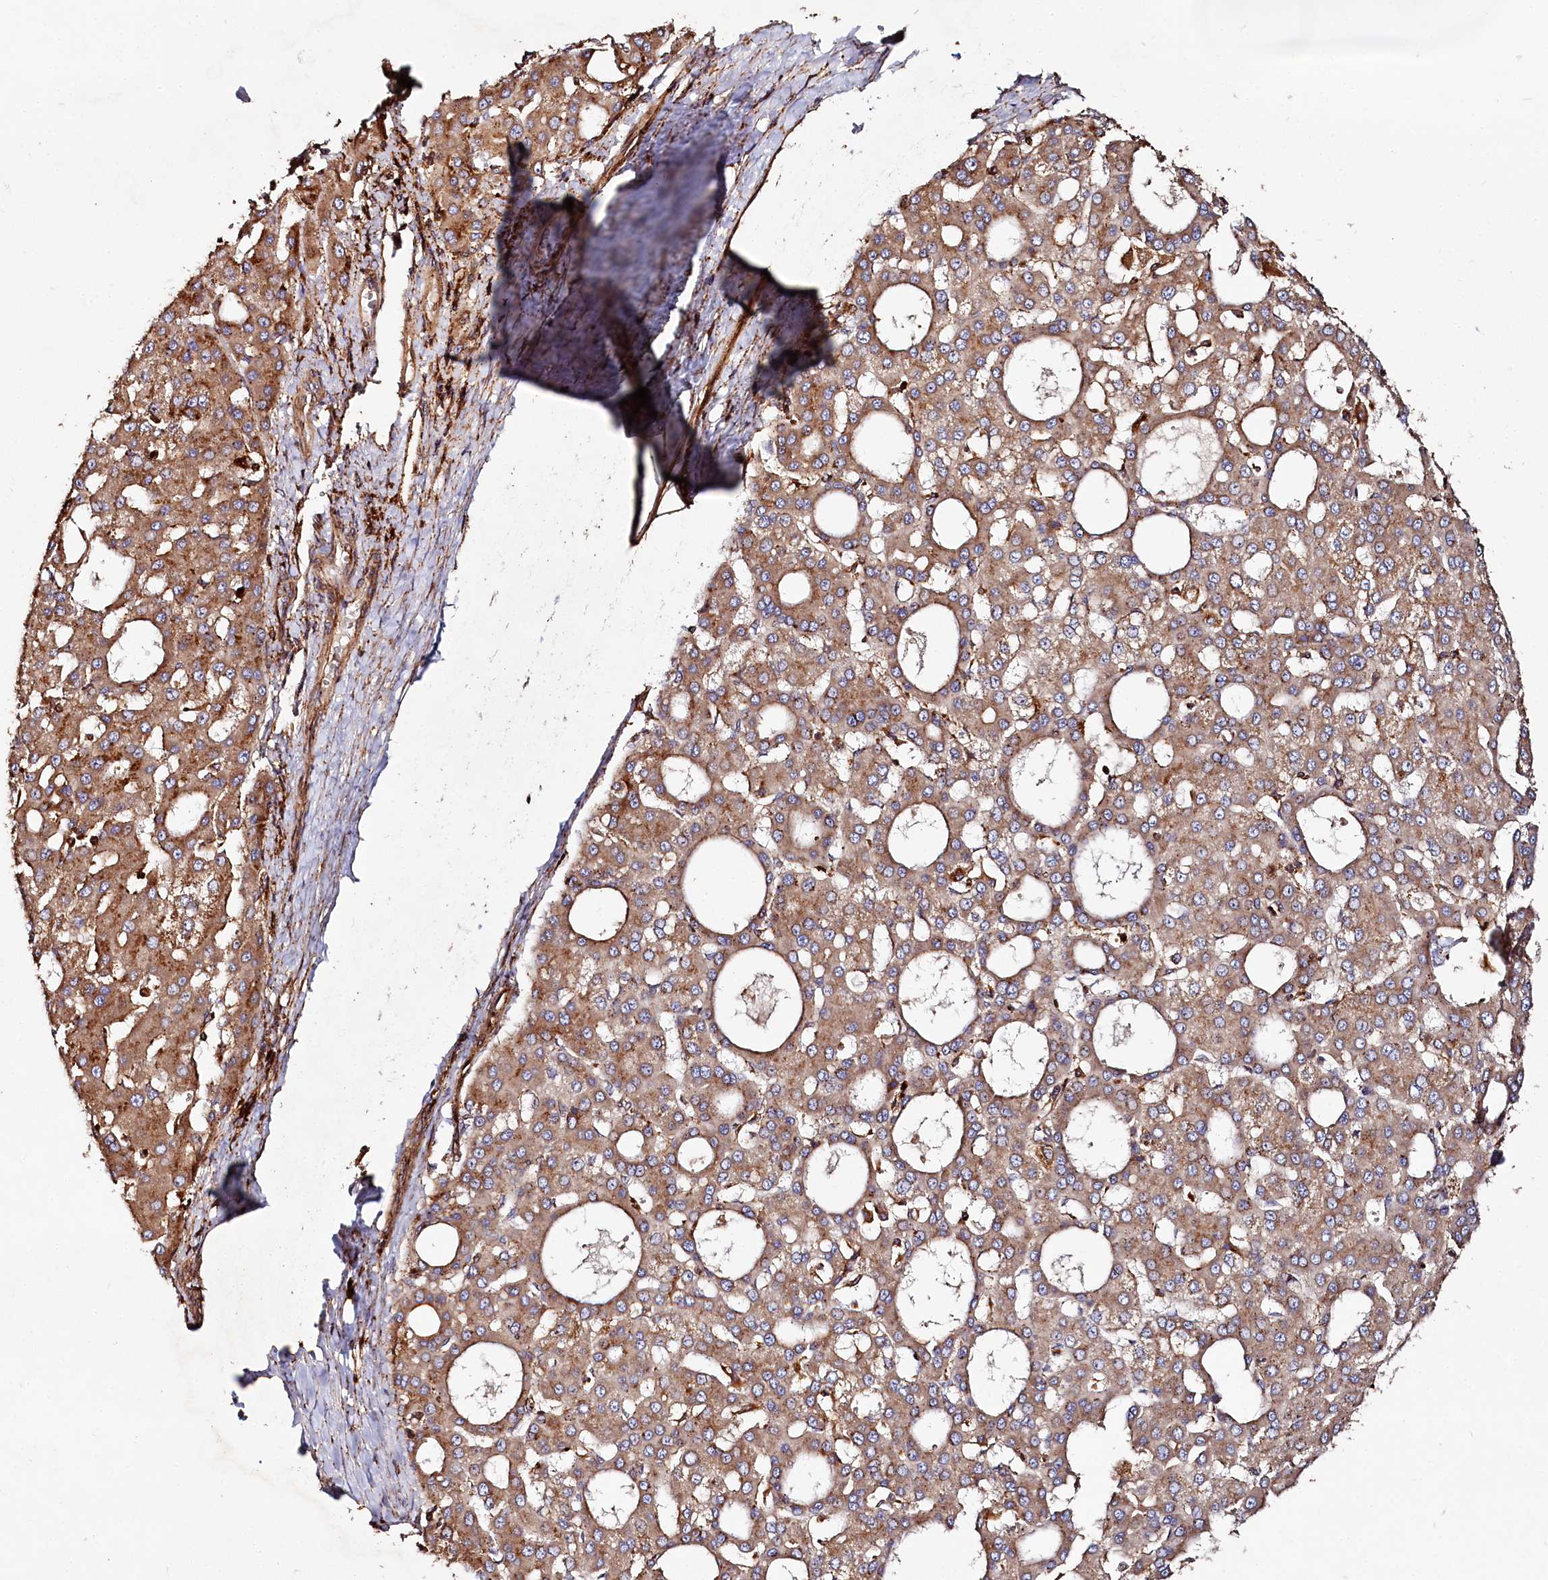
{"staining": {"intensity": "moderate", "quantity": ">75%", "location": "cytoplasmic/membranous"}, "tissue": "liver cancer", "cell_type": "Tumor cells", "image_type": "cancer", "snomed": [{"axis": "morphology", "description": "Carcinoma, Hepatocellular, NOS"}, {"axis": "topography", "description": "Liver"}], "caption": "The image displays staining of hepatocellular carcinoma (liver), revealing moderate cytoplasmic/membranous protein positivity (brown color) within tumor cells. Nuclei are stained in blue.", "gene": "WDR73", "patient": {"sex": "male", "age": 47}}